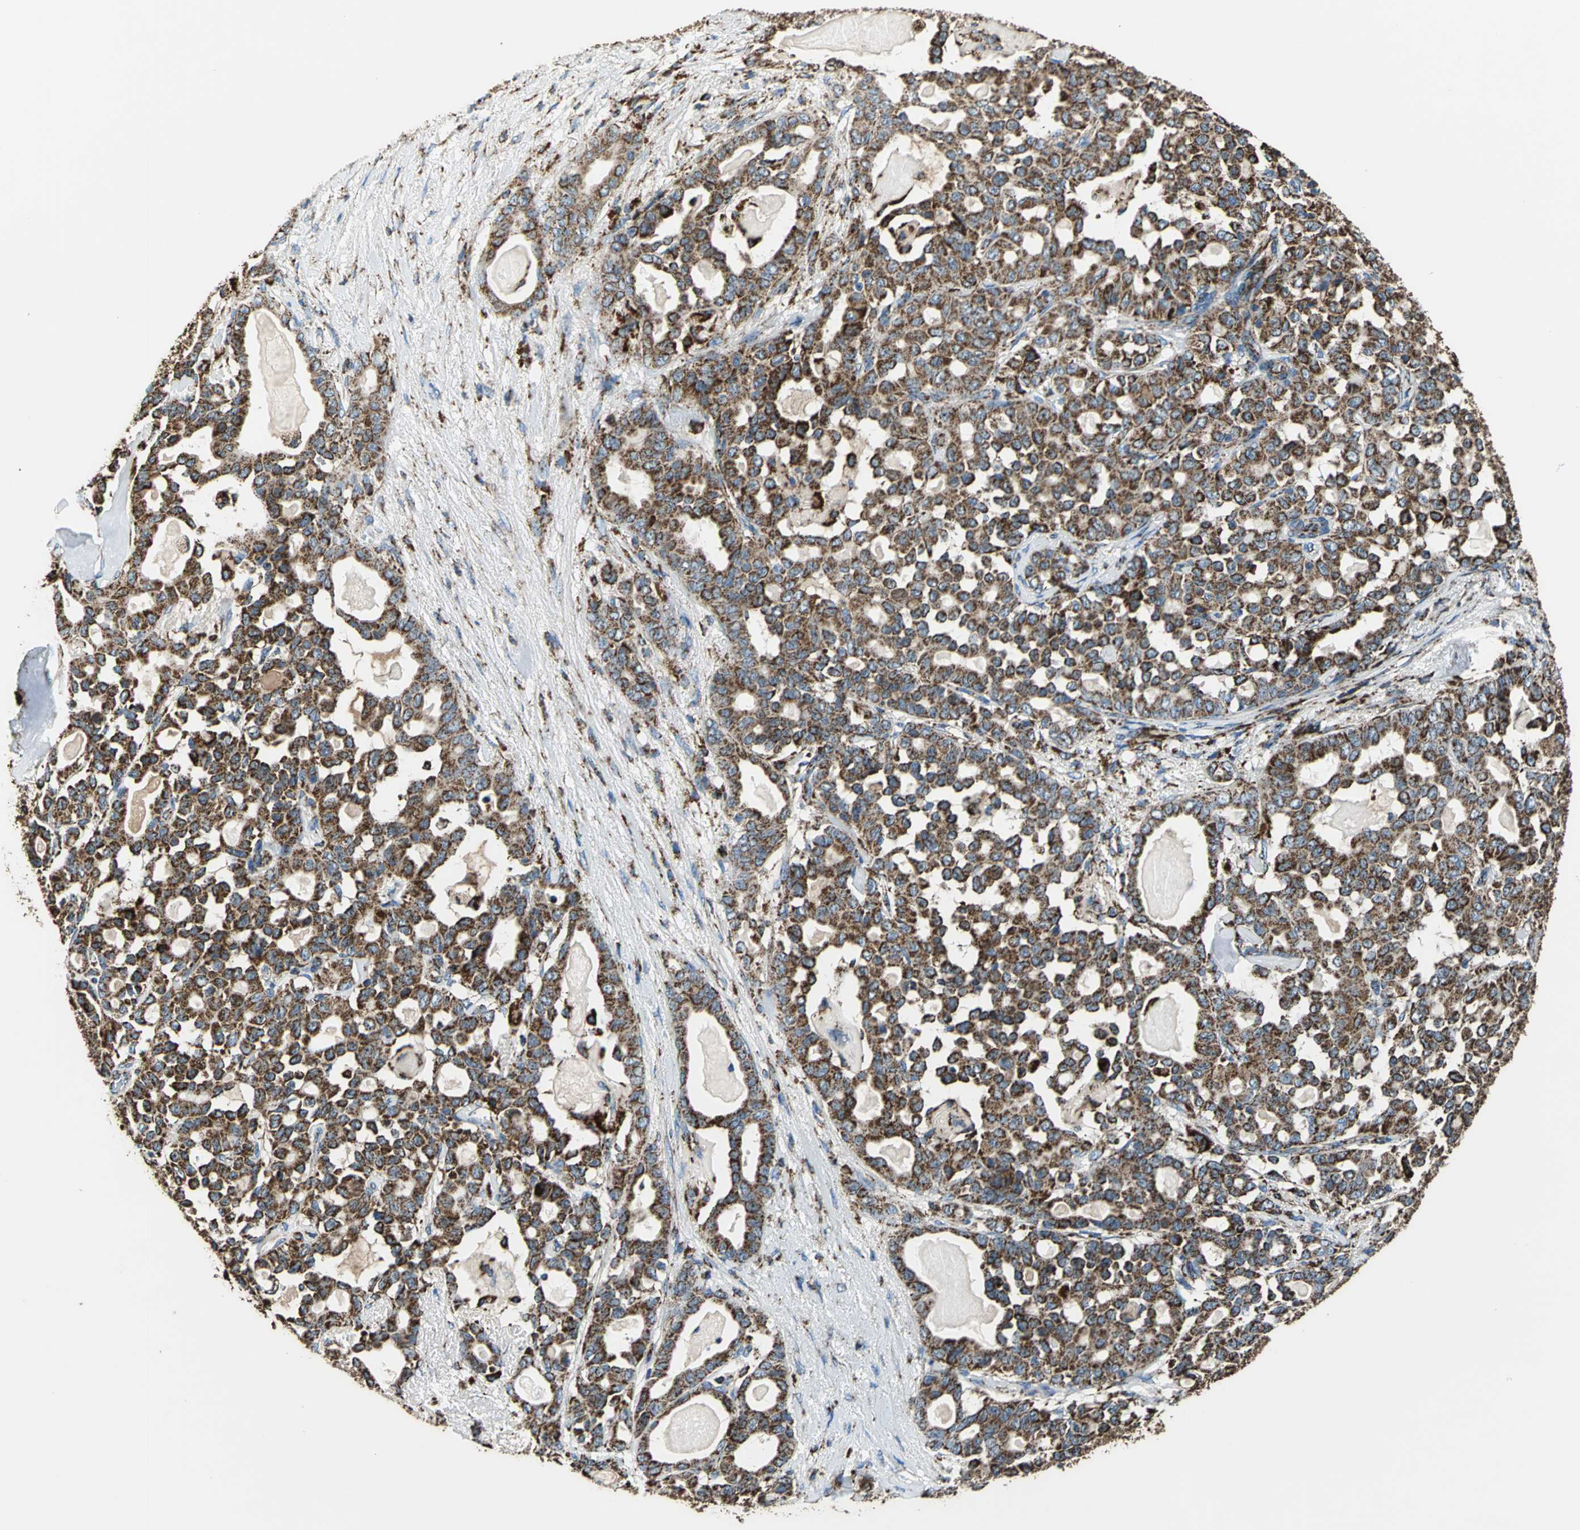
{"staining": {"intensity": "strong", "quantity": ">75%", "location": "cytoplasmic/membranous"}, "tissue": "pancreatic cancer", "cell_type": "Tumor cells", "image_type": "cancer", "snomed": [{"axis": "morphology", "description": "Adenocarcinoma, NOS"}, {"axis": "topography", "description": "Pancreas"}], "caption": "Immunohistochemical staining of human adenocarcinoma (pancreatic) shows high levels of strong cytoplasmic/membranous protein positivity in about >75% of tumor cells. Using DAB (brown) and hematoxylin (blue) stains, captured at high magnification using brightfield microscopy.", "gene": "ECH1", "patient": {"sex": "male", "age": 63}}